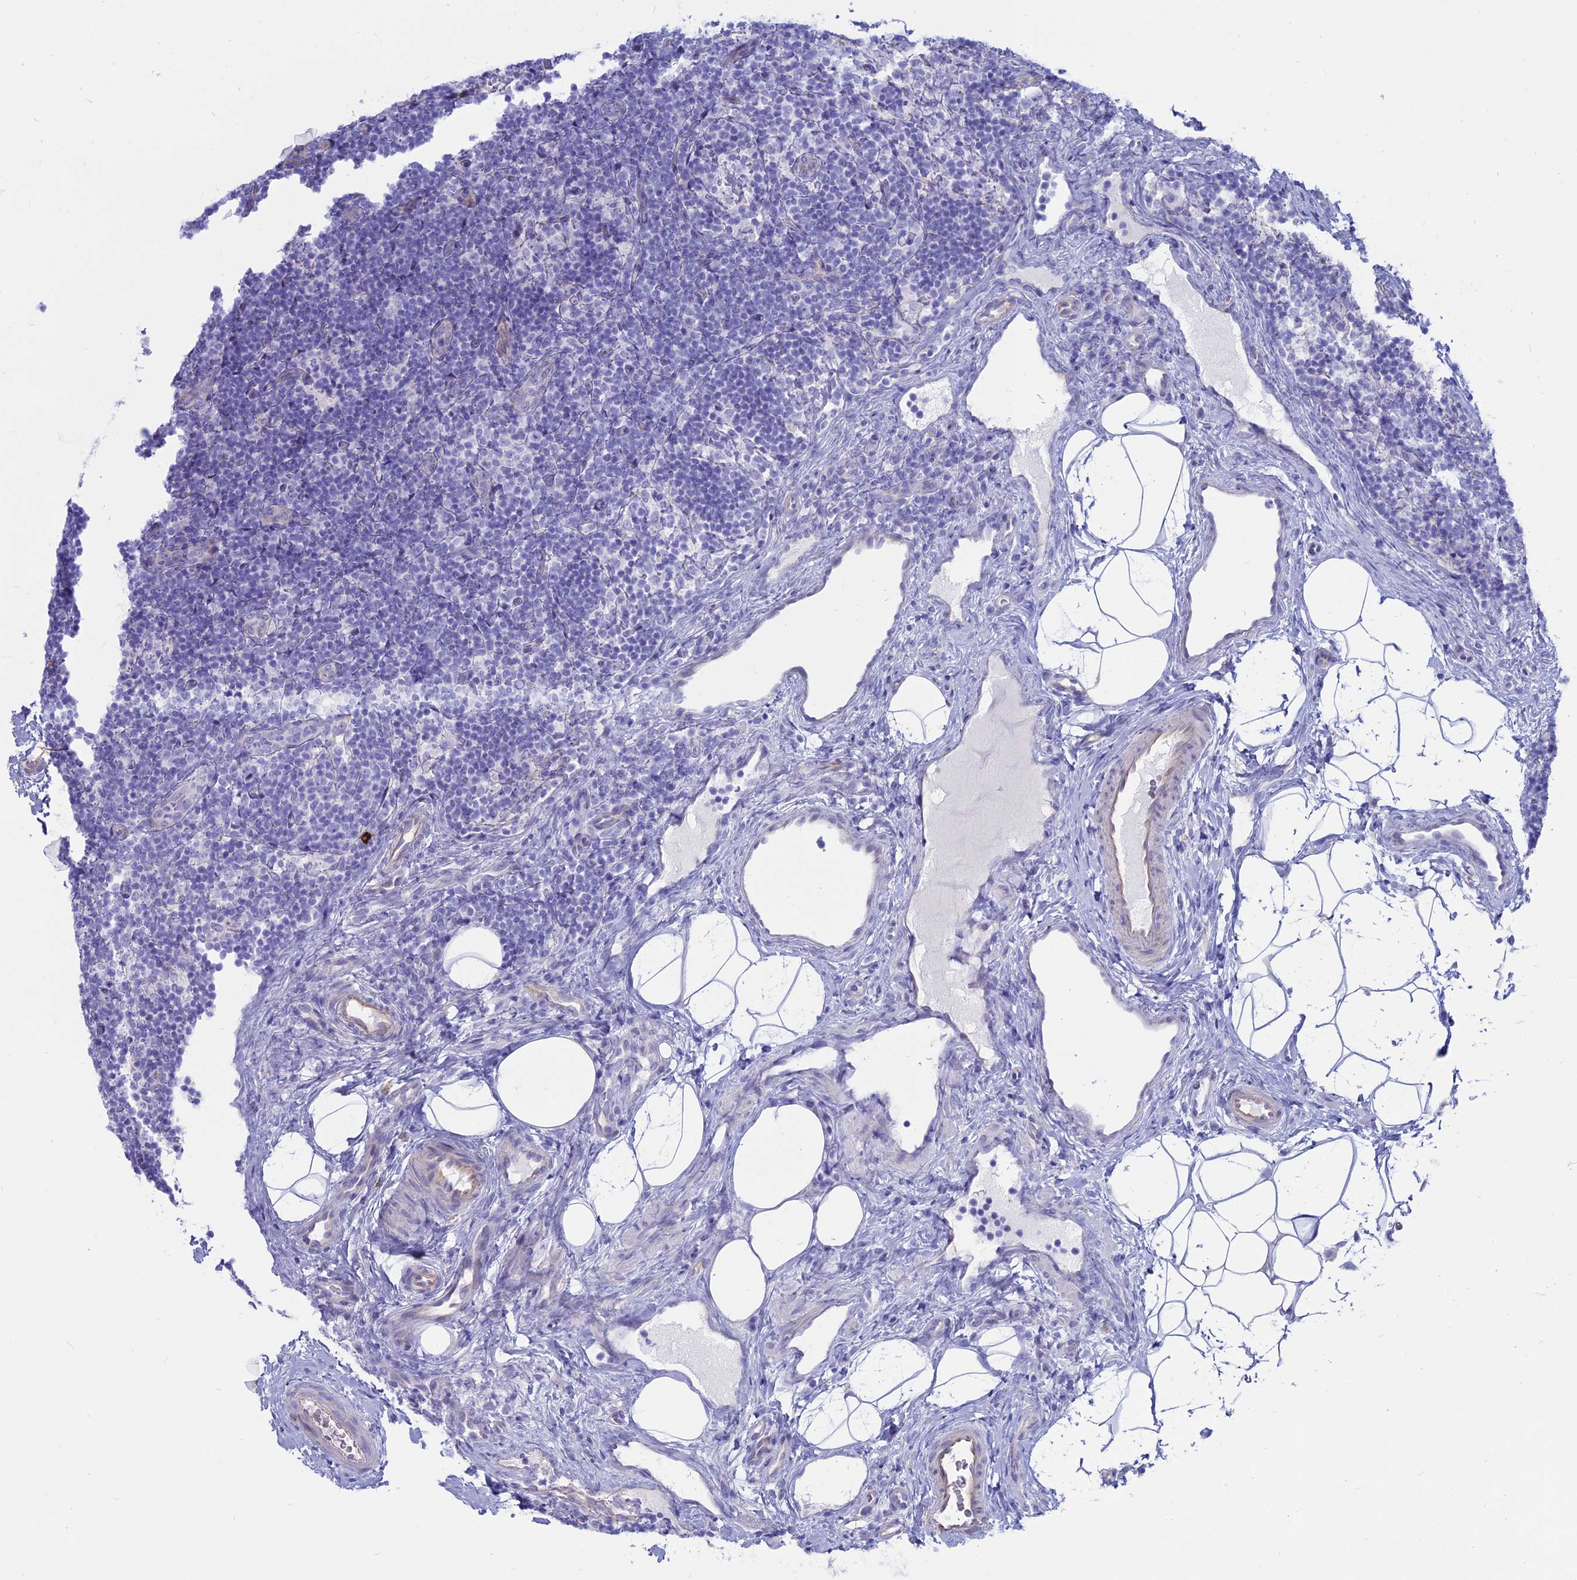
{"staining": {"intensity": "negative", "quantity": "none", "location": "none"}, "tissue": "lymph node", "cell_type": "Germinal center cells", "image_type": "normal", "snomed": [{"axis": "morphology", "description": "Normal tissue, NOS"}, {"axis": "topography", "description": "Lymph node"}], "caption": "Lymph node was stained to show a protein in brown. There is no significant staining in germinal center cells. (Immunohistochemistry, brightfield microscopy, high magnification).", "gene": "OR2AE1", "patient": {"sex": "female", "age": 22}}